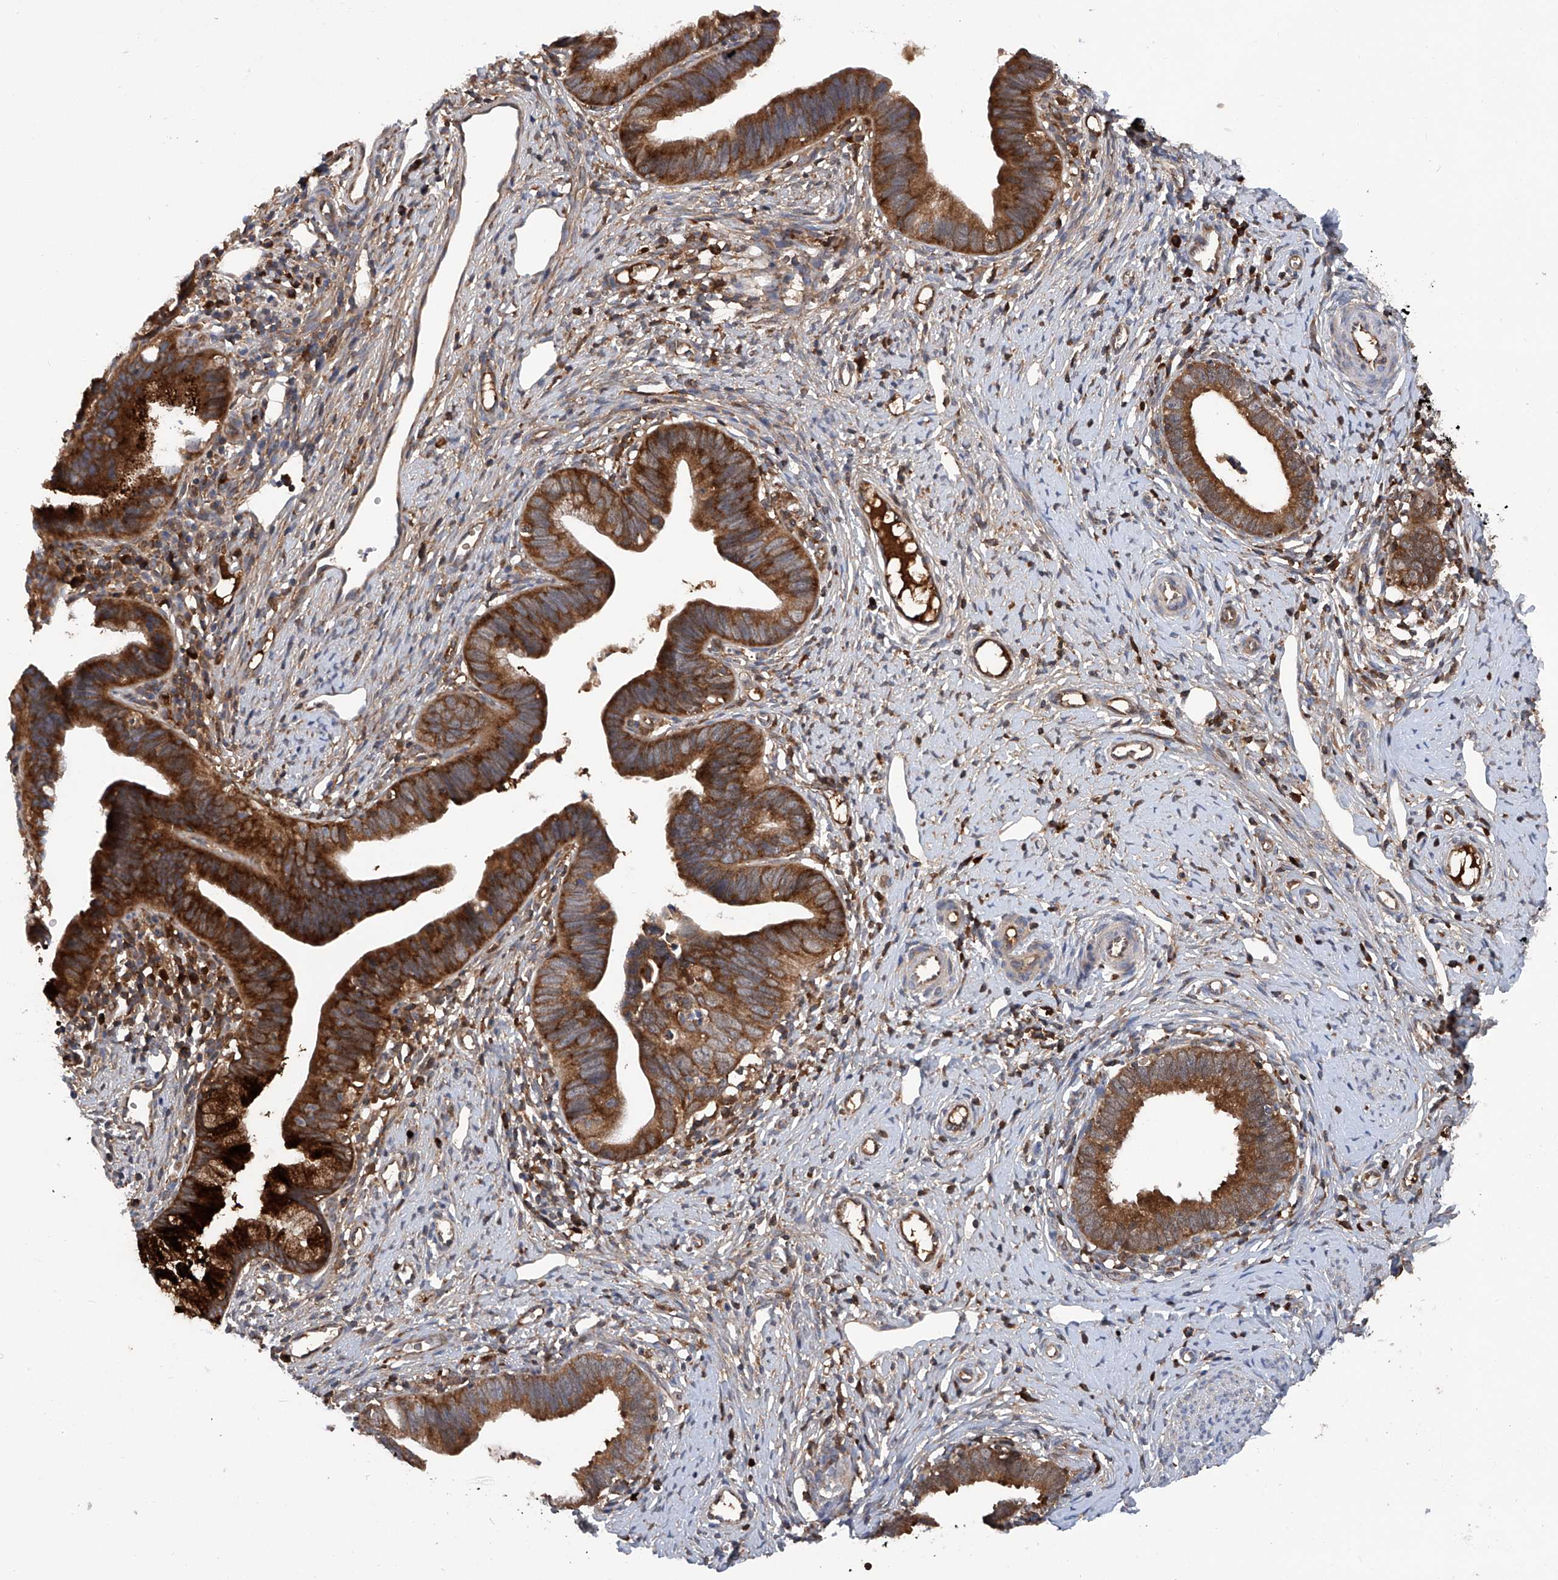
{"staining": {"intensity": "strong", "quantity": ">75%", "location": "cytoplasmic/membranous"}, "tissue": "cervical cancer", "cell_type": "Tumor cells", "image_type": "cancer", "snomed": [{"axis": "morphology", "description": "Adenocarcinoma, NOS"}, {"axis": "topography", "description": "Cervix"}], "caption": "Tumor cells exhibit high levels of strong cytoplasmic/membranous positivity in approximately >75% of cells in cervical adenocarcinoma.", "gene": "ASCC3", "patient": {"sex": "female", "age": 36}}